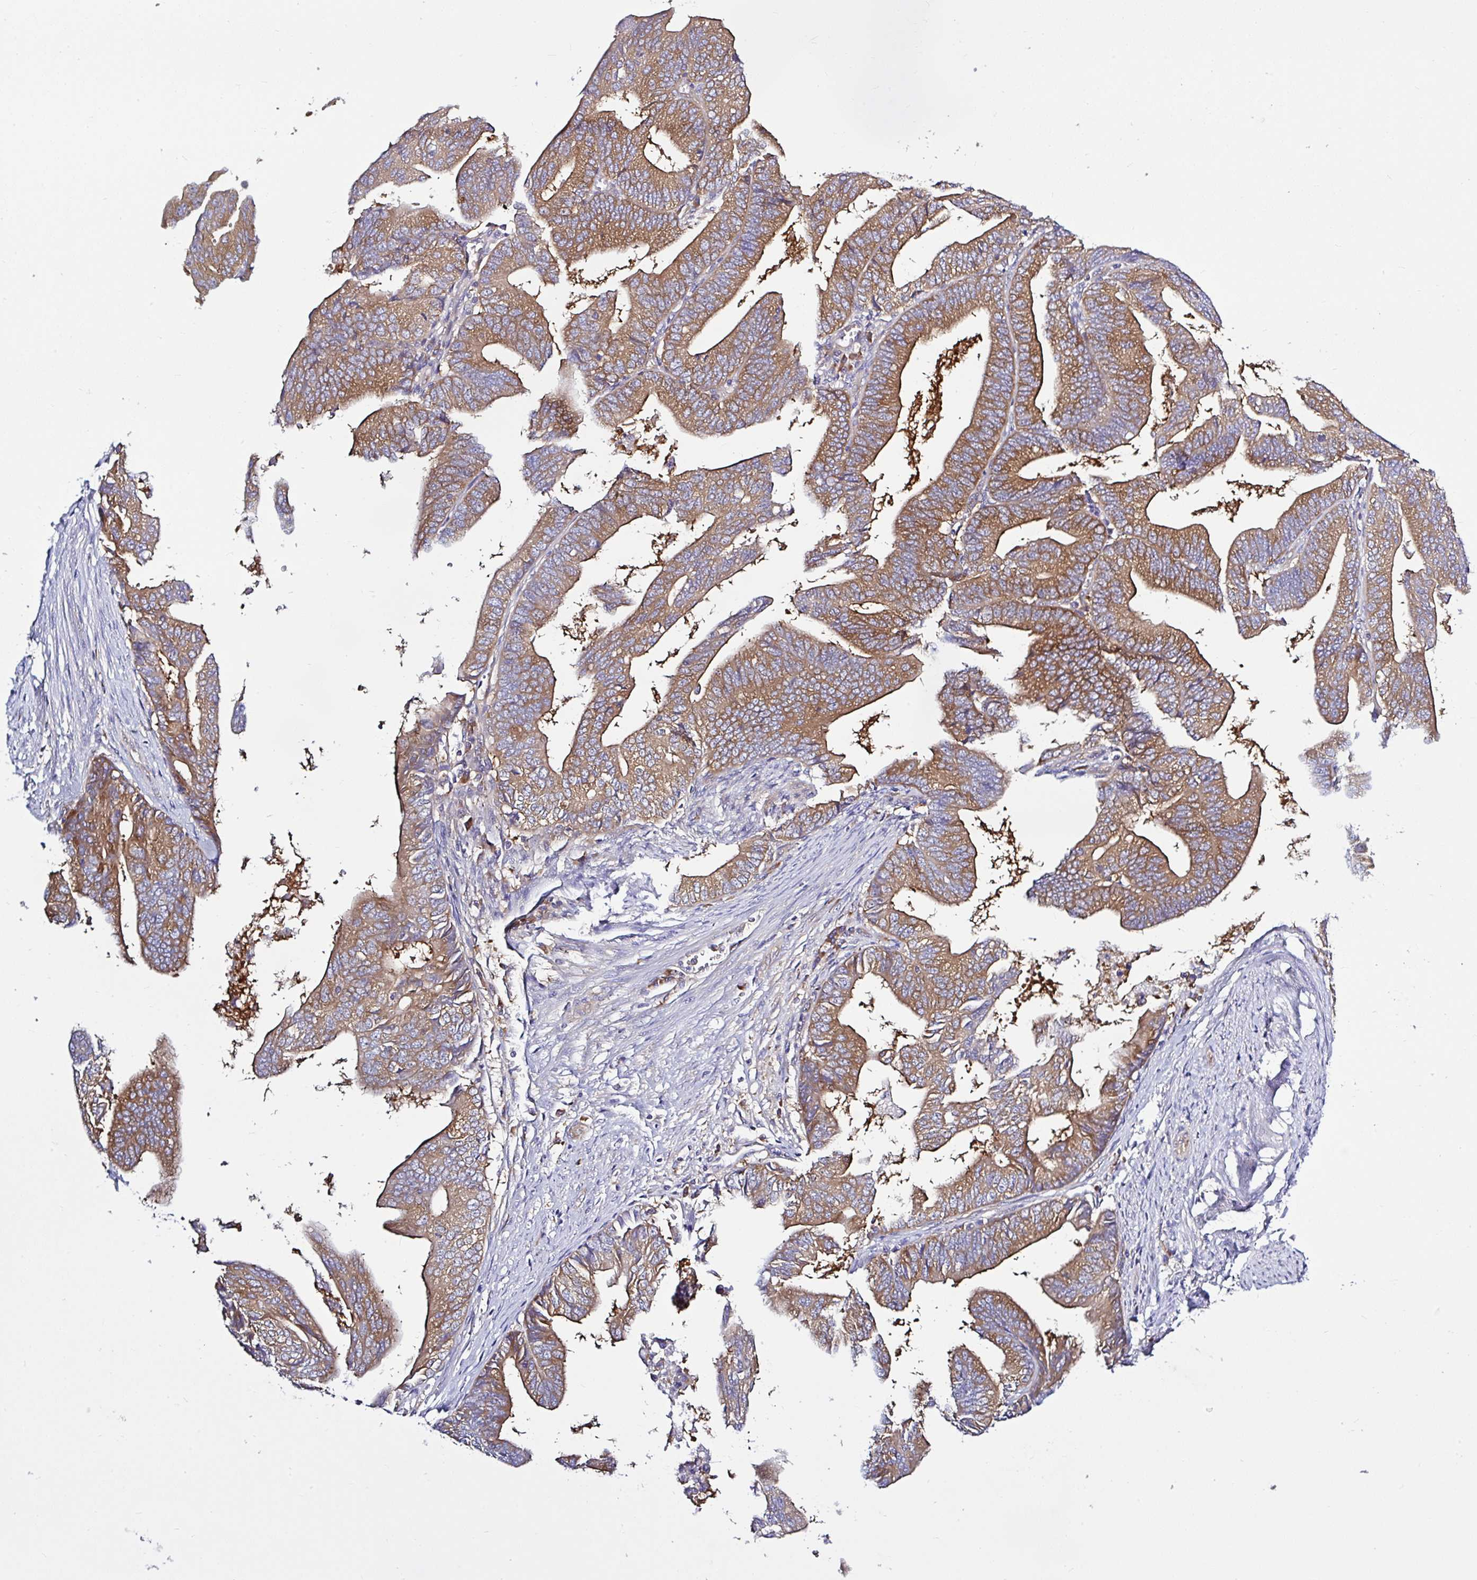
{"staining": {"intensity": "moderate", "quantity": ">75%", "location": "cytoplasmic/membranous"}, "tissue": "endometrial cancer", "cell_type": "Tumor cells", "image_type": "cancer", "snomed": [{"axis": "morphology", "description": "Adenocarcinoma, NOS"}, {"axis": "topography", "description": "Endometrium"}], "caption": "This image exhibits adenocarcinoma (endometrial) stained with immunohistochemistry to label a protein in brown. The cytoplasmic/membranous of tumor cells show moderate positivity for the protein. Nuclei are counter-stained blue.", "gene": "LARS1", "patient": {"sex": "female", "age": 65}}